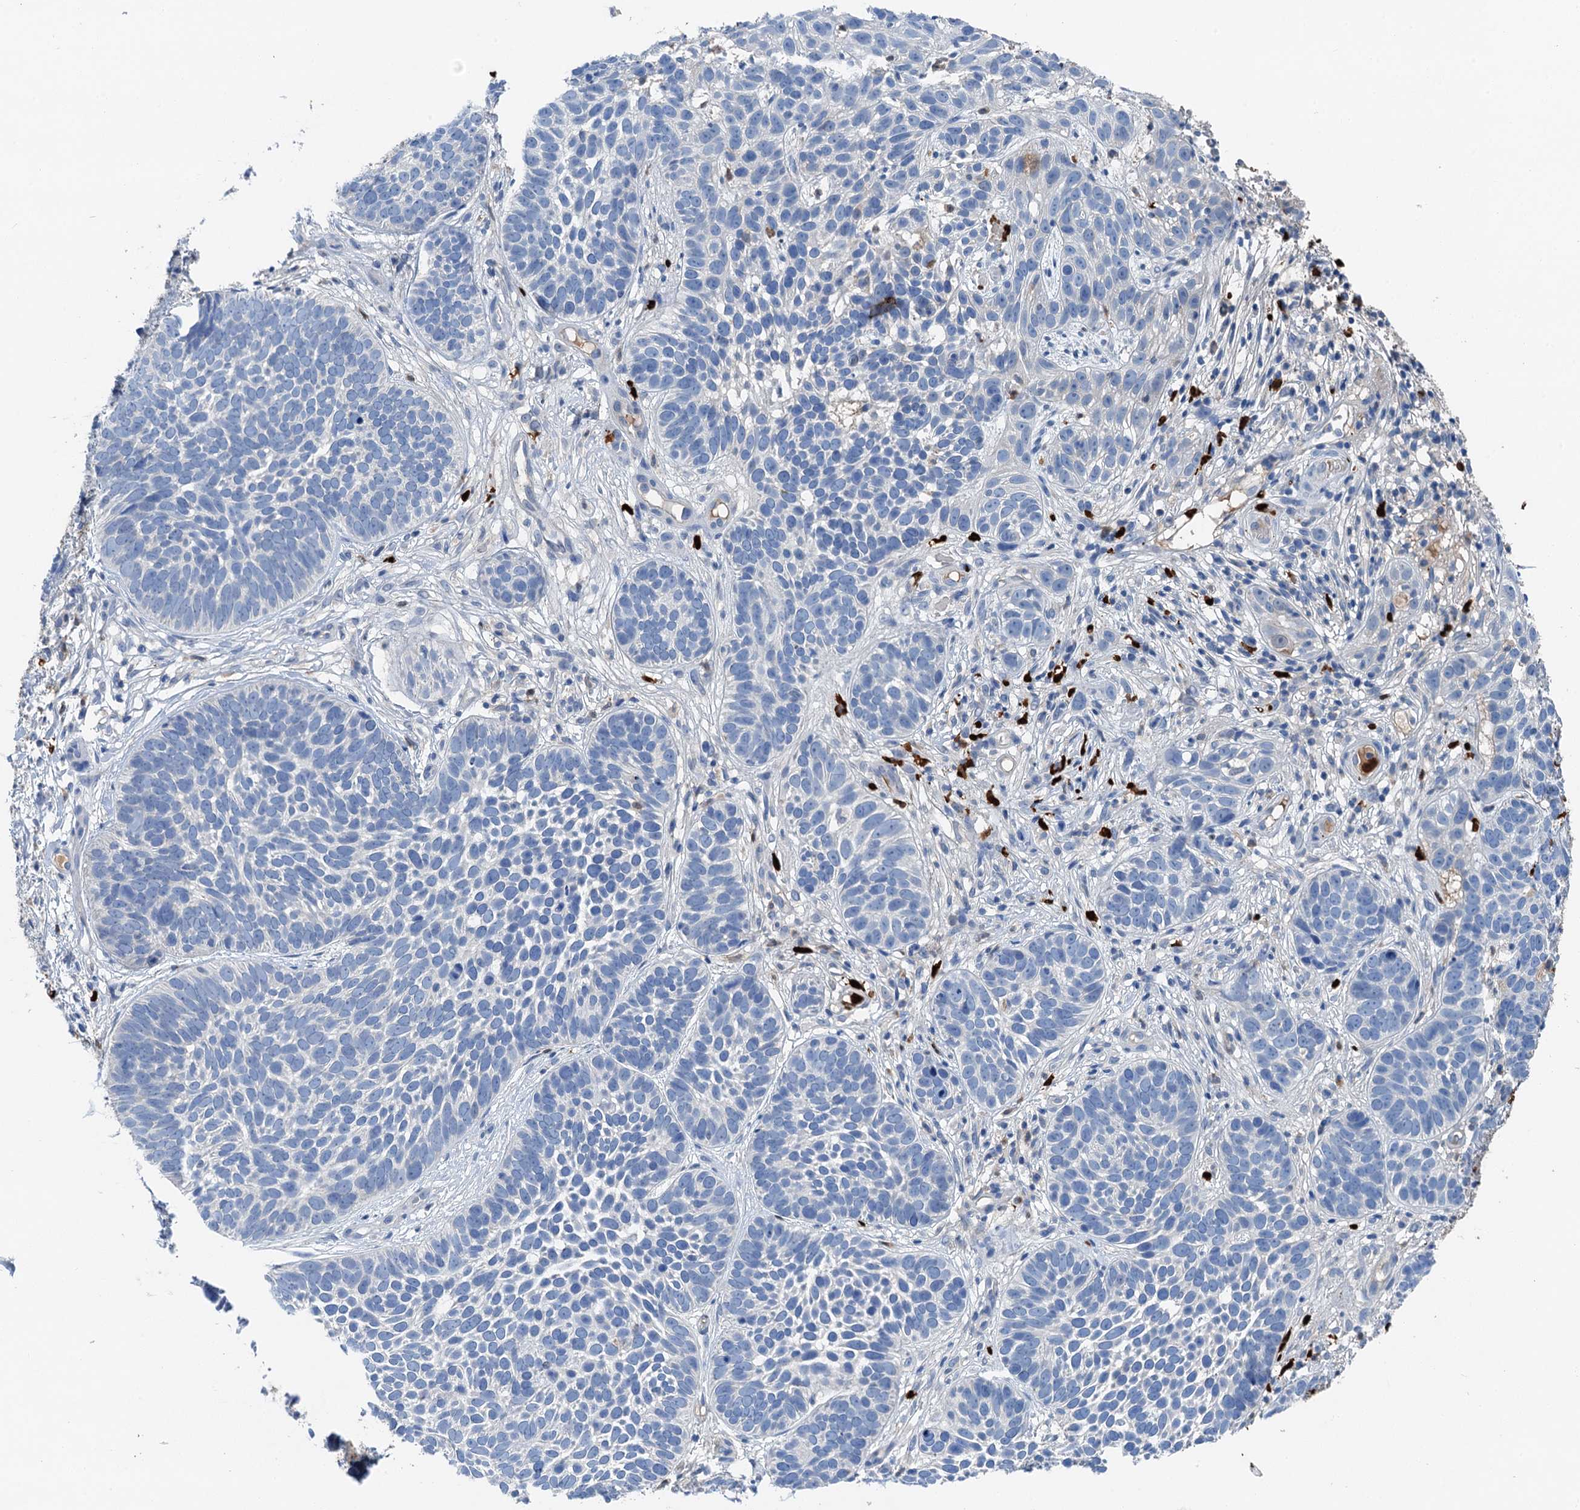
{"staining": {"intensity": "negative", "quantity": "none", "location": "none"}, "tissue": "skin cancer", "cell_type": "Tumor cells", "image_type": "cancer", "snomed": [{"axis": "morphology", "description": "Basal cell carcinoma"}, {"axis": "topography", "description": "Skin"}], "caption": "Immunohistochemistry (IHC) photomicrograph of neoplastic tissue: skin basal cell carcinoma stained with DAB (3,3'-diaminobenzidine) reveals no significant protein positivity in tumor cells.", "gene": "OTOA", "patient": {"sex": "male", "age": 89}}